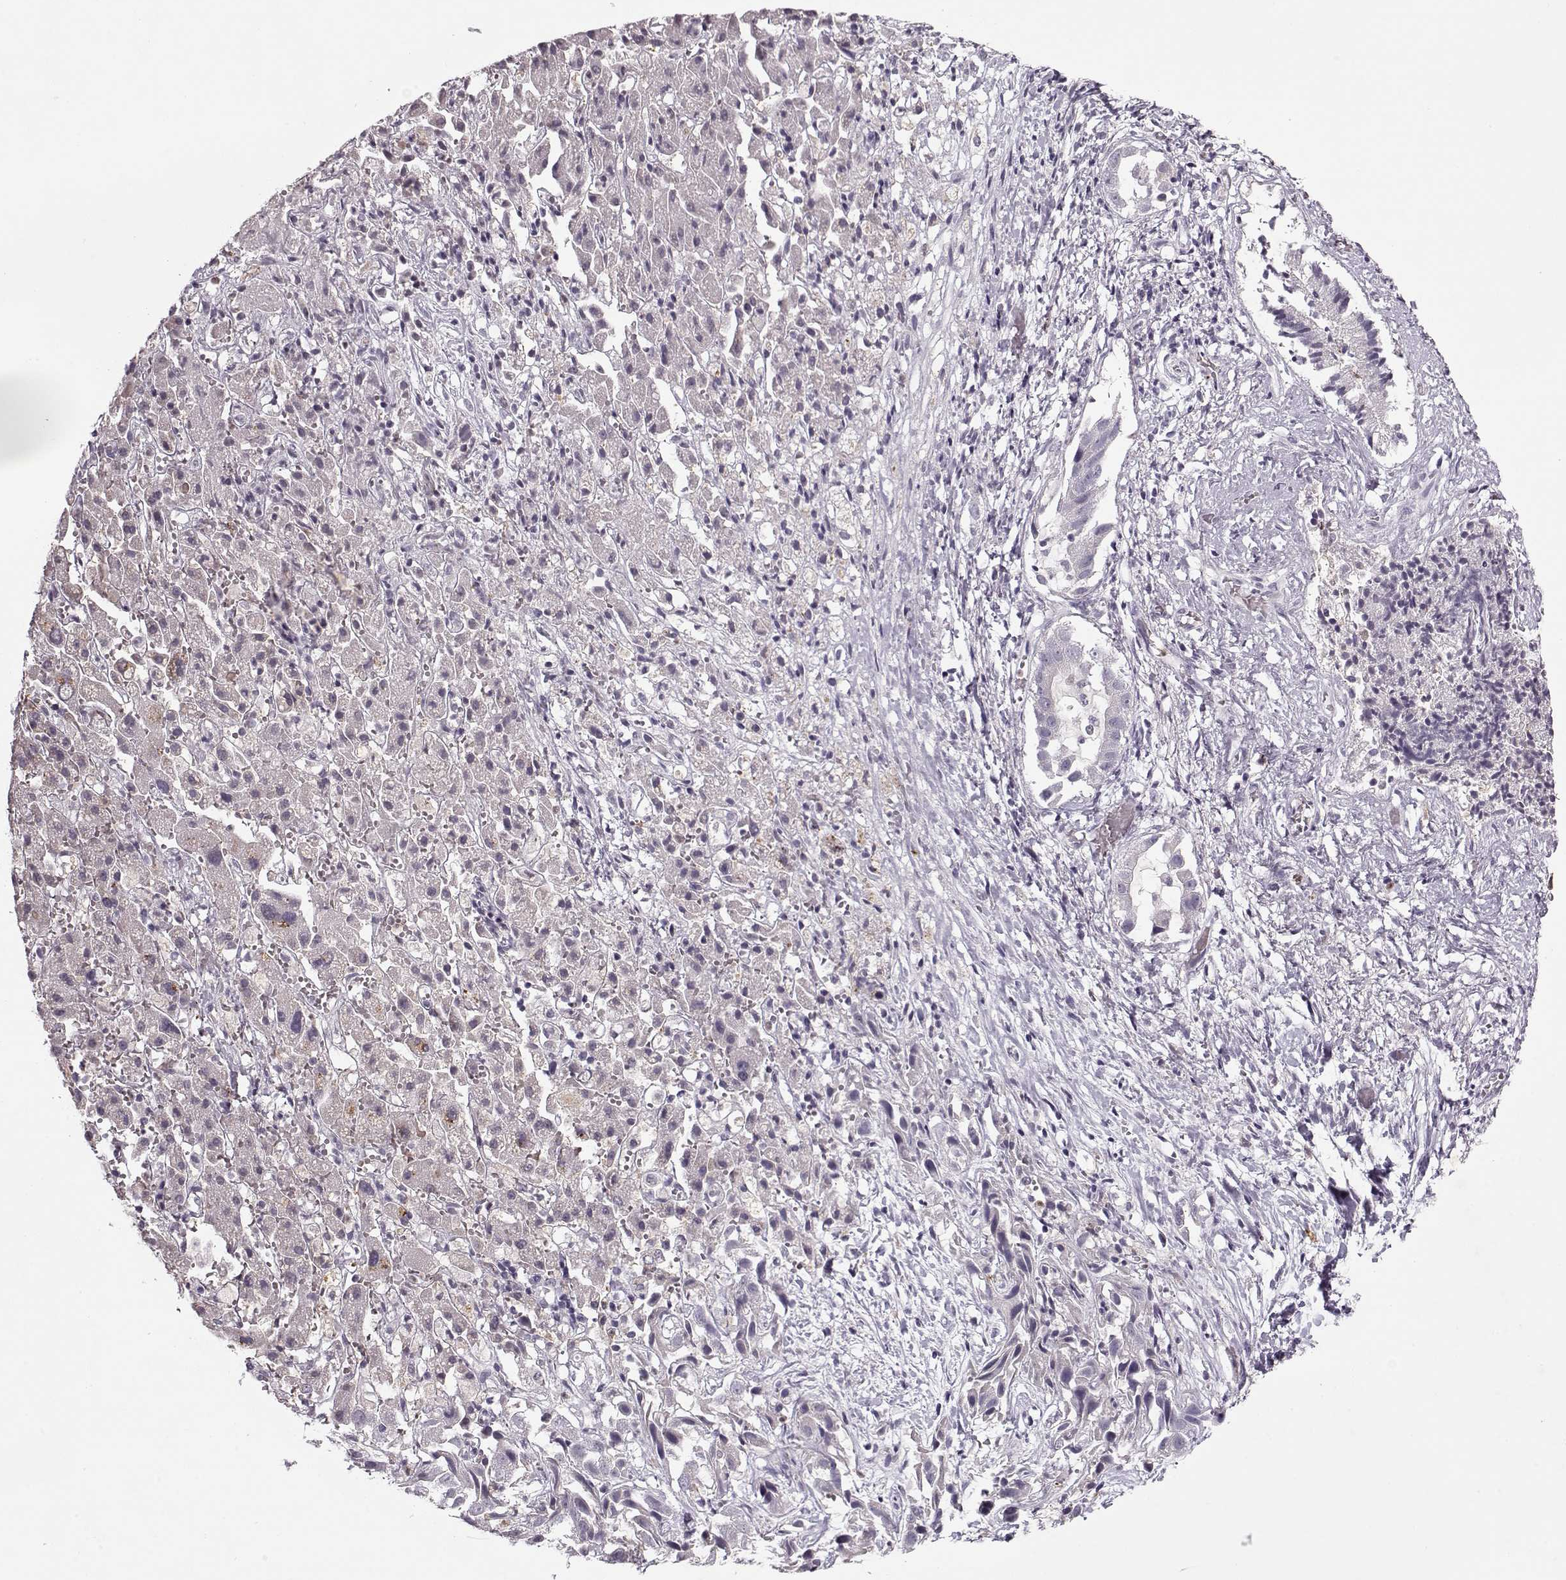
{"staining": {"intensity": "negative", "quantity": "none", "location": "none"}, "tissue": "liver cancer", "cell_type": "Tumor cells", "image_type": "cancer", "snomed": [{"axis": "morphology", "description": "Cholangiocarcinoma"}, {"axis": "topography", "description": "Liver"}], "caption": "Immunohistochemical staining of human liver cholangiocarcinoma reveals no significant positivity in tumor cells.", "gene": "ACOT11", "patient": {"sex": "female", "age": 52}}